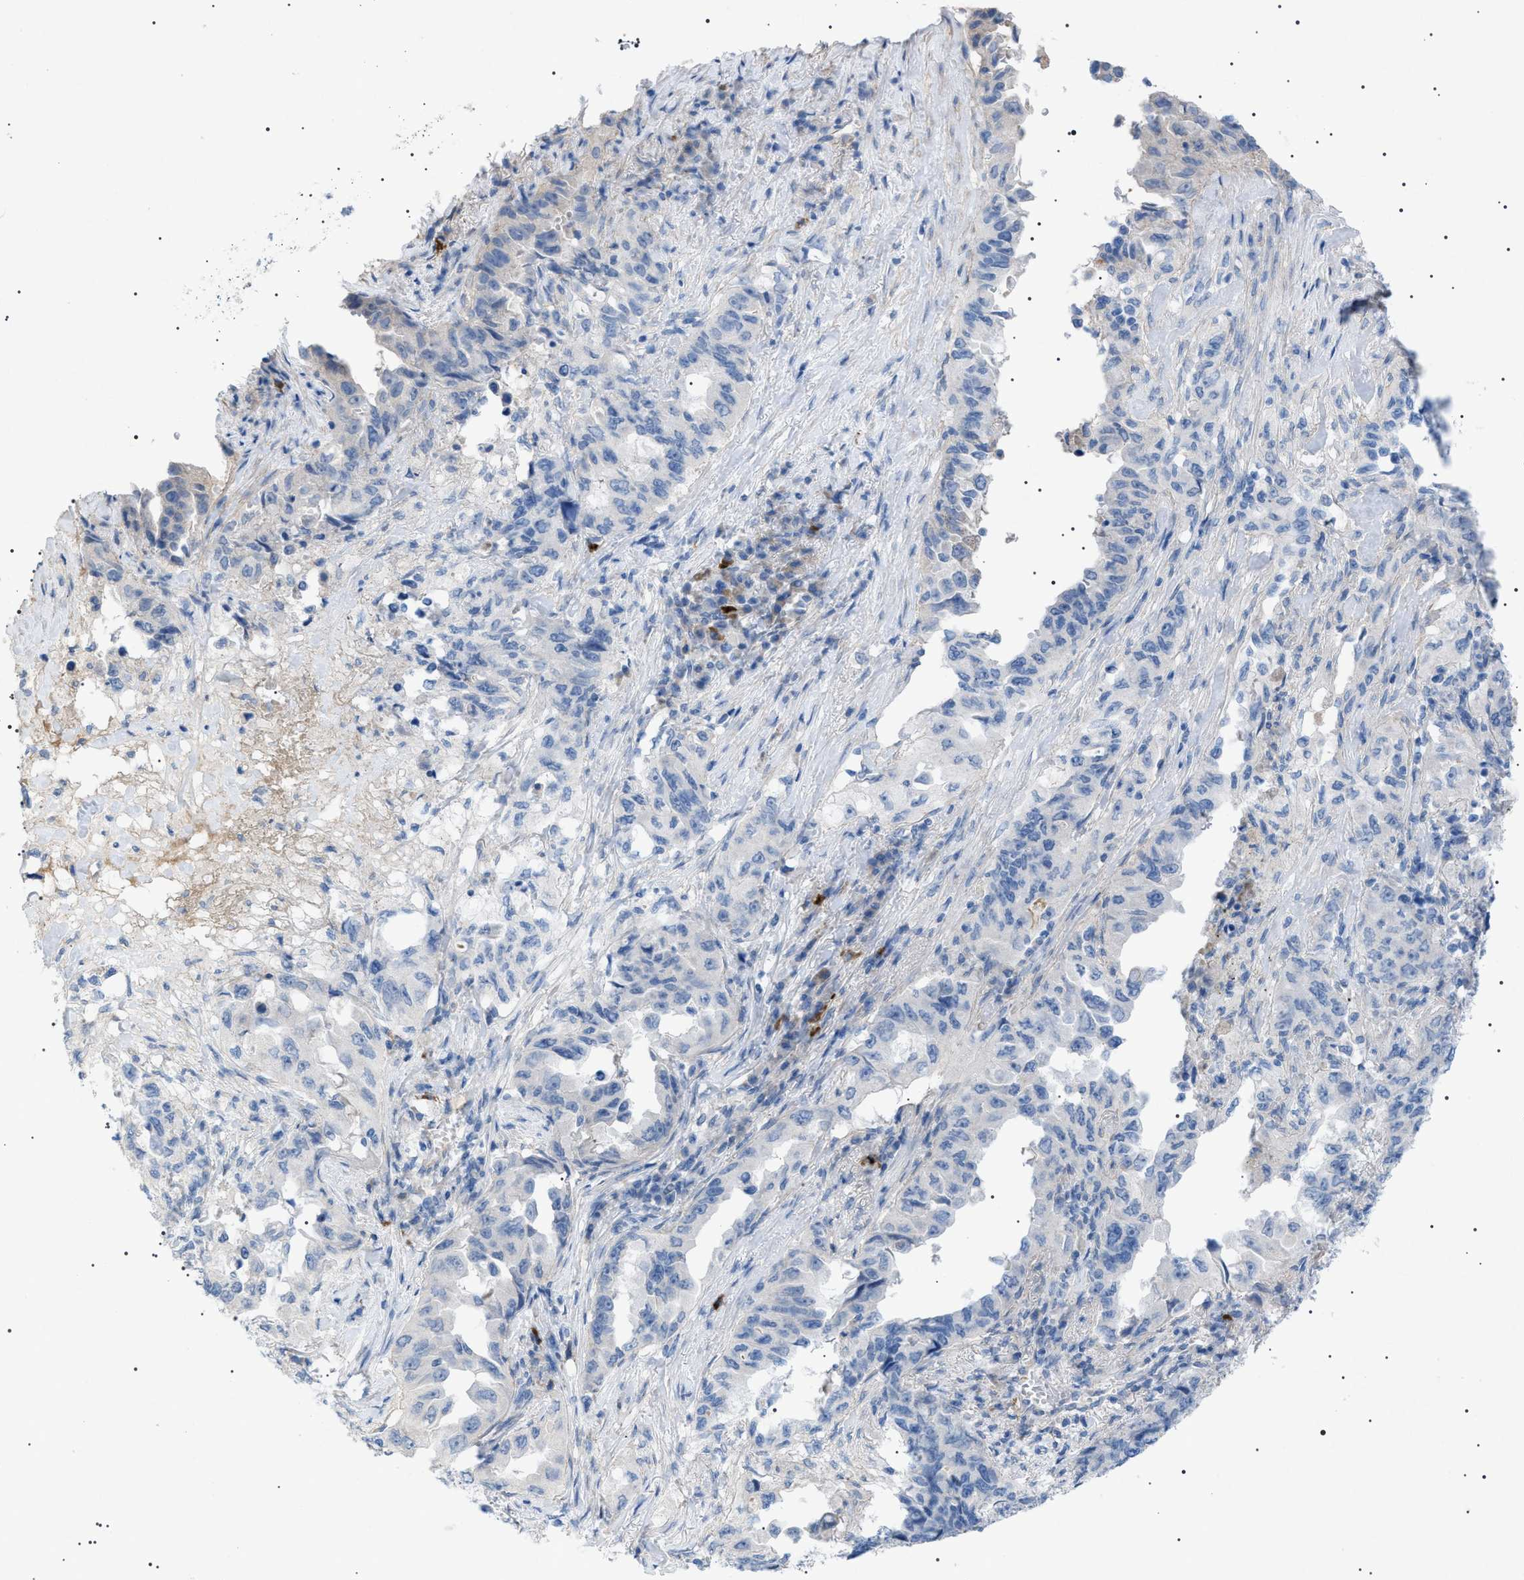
{"staining": {"intensity": "negative", "quantity": "none", "location": "none"}, "tissue": "lung cancer", "cell_type": "Tumor cells", "image_type": "cancer", "snomed": [{"axis": "morphology", "description": "Adenocarcinoma, NOS"}, {"axis": "topography", "description": "Lung"}], "caption": "Photomicrograph shows no significant protein positivity in tumor cells of lung cancer (adenocarcinoma).", "gene": "ADAMTS1", "patient": {"sex": "female", "age": 51}}